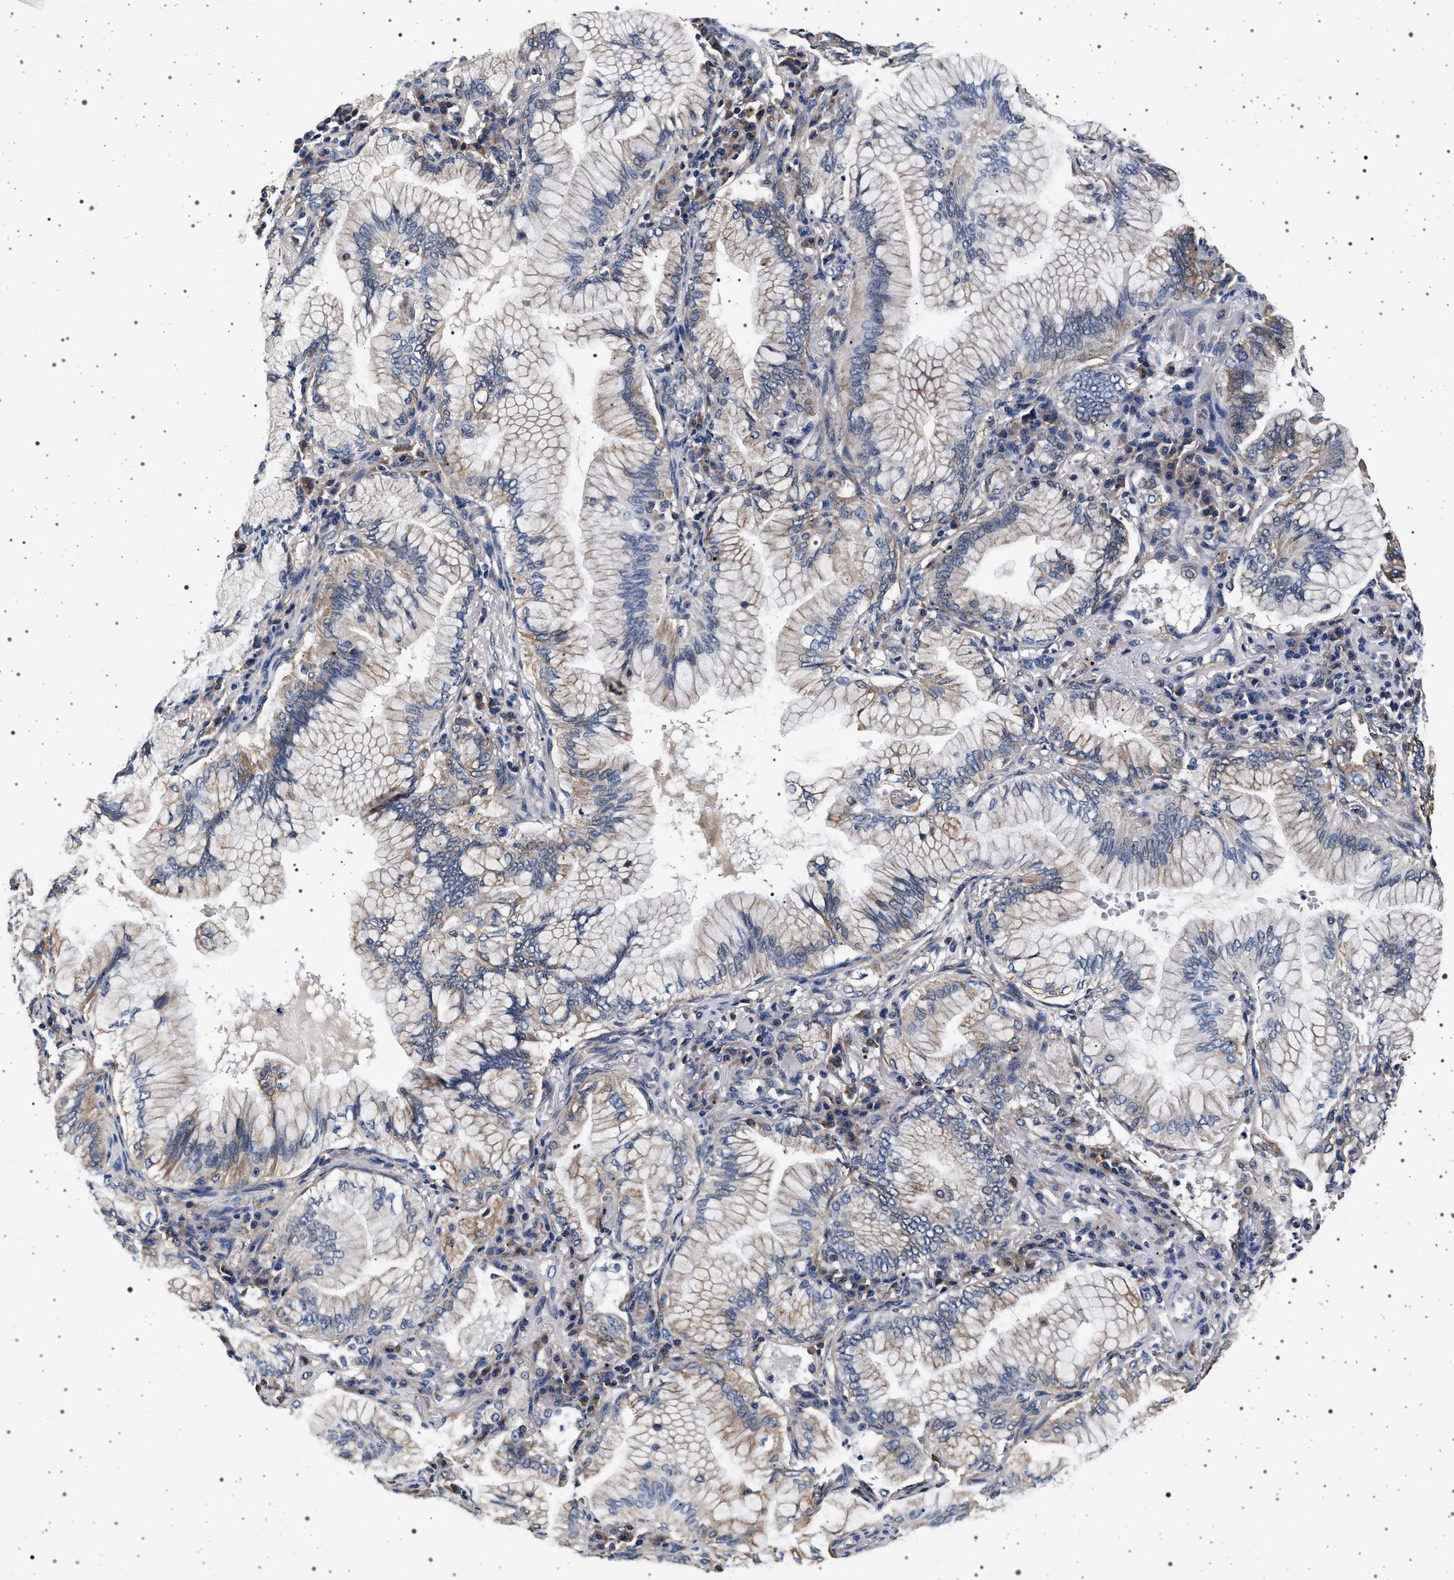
{"staining": {"intensity": "moderate", "quantity": "25%-75%", "location": "cytoplasmic/membranous"}, "tissue": "lung cancer", "cell_type": "Tumor cells", "image_type": "cancer", "snomed": [{"axis": "morphology", "description": "Adenocarcinoma, NOS"}, {"axis": "topography", "description": "Lung"}], "caption": "Protein staining displays moderate cytoplasmic/membranous staining in about 25%-75% of tumor cells in adenocarcinoma (lung). (DAB (3,3'-diaminobenzidine) IHC, brown staining for protein, blue staining for nuclei).", "gene": "MAP3K2", "patient": {"sex": "female", "age": 70}}